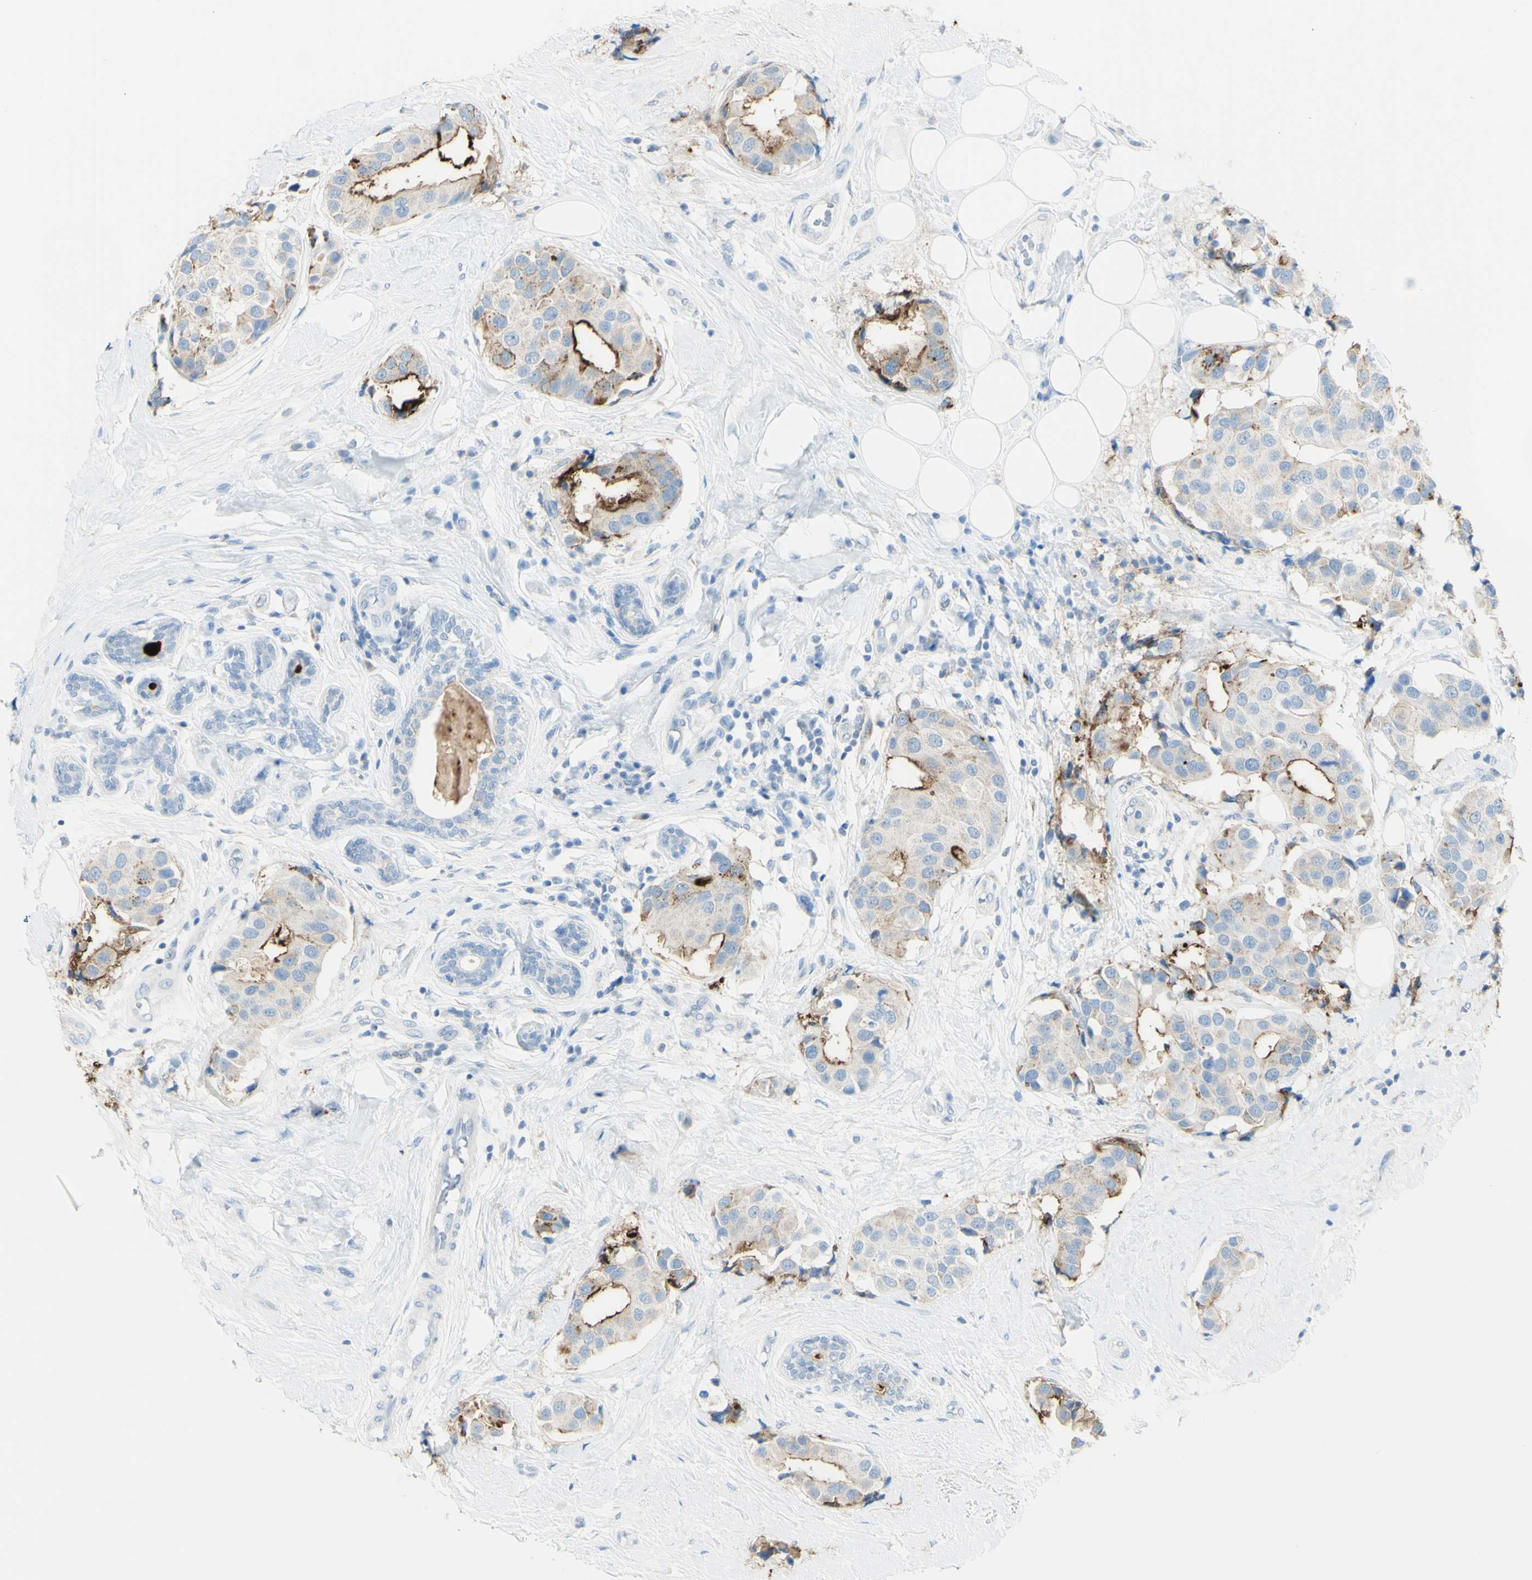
{"staining": {"intensity": "strong", "quantity": "<25%", "location": "cytoplasmic/membranous"}, "tissue": "breast cancer", "cell_type": "Tumor cells", "image_type": "cancer", "snomed": [{"axis": "morphology", "description": "Normal tissue, NOS"}, {"axis": "morphology", "description": "Duct carcinoma"}, {"axis": "topography", "description": "Breast"}], "caption": "Strong cytoplasmic/membranous protein expression is identified in about <25% of tumor cells in breast cancer (invasive ductal carcinoma).", "gene": "TSPAN1", "patient": {"sex": "female", "age": 39}}